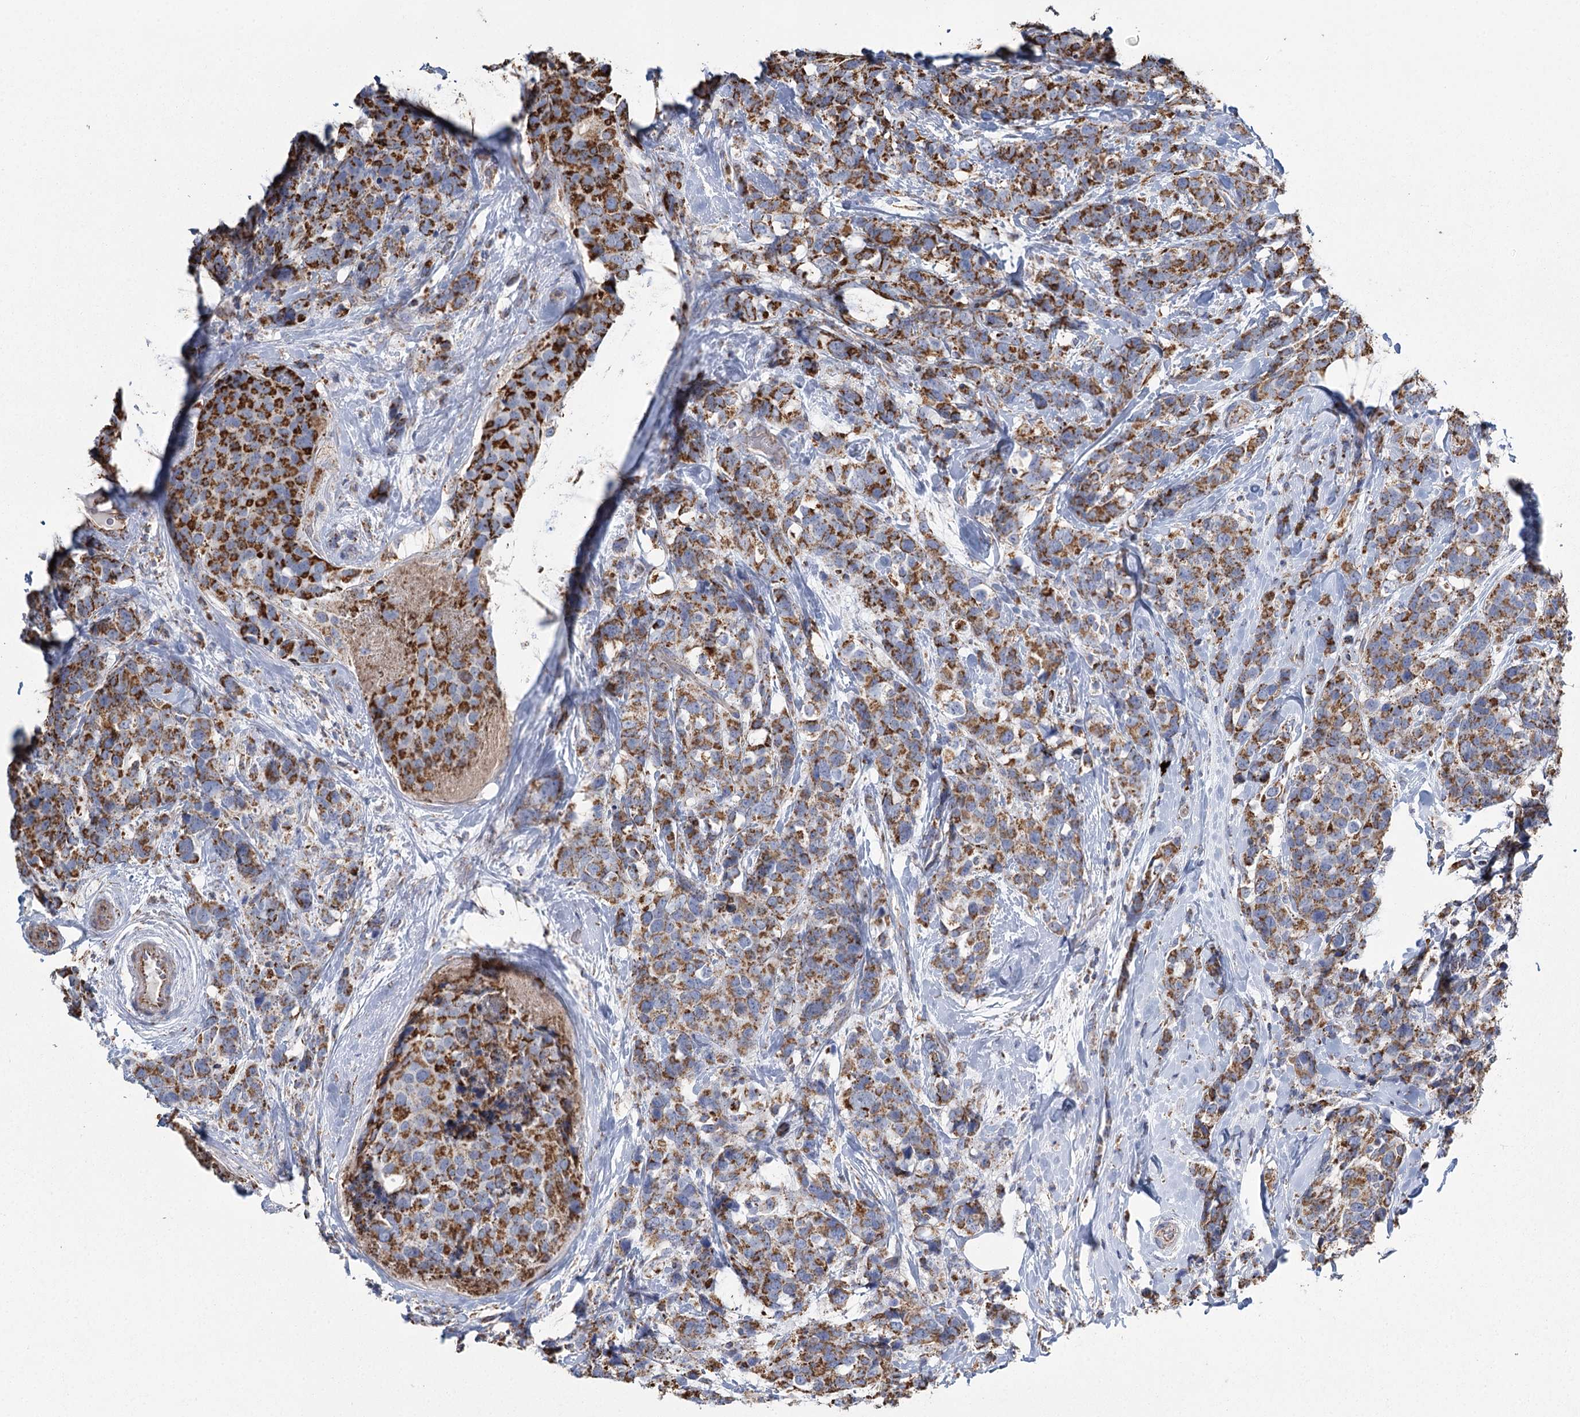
{"staining": {"intensity": "moderate", "quantity": ">75%", "location": "cytoplasmic/membranous"}, "tissue": "breast cancer", "cell_type": "Tumor cells", "image_type": "cancer", "snomed": [{"axis": "morphology", "description": "Lobular carcinoma"}, {"axis": "topography", "description": "Breast"}], "caption": "The histopathology image shows staining of breast lobular carcinoma, revealing moderate cytoplasmic/membranous protein positivity (brown color) within tumor cells. Using DAB (brown) and hematoxylin (blue) stains, captured at high magnification using brightfield microscopy.", "gene": "MRPL44", "patient": {"sex": "female", "age": 59}}